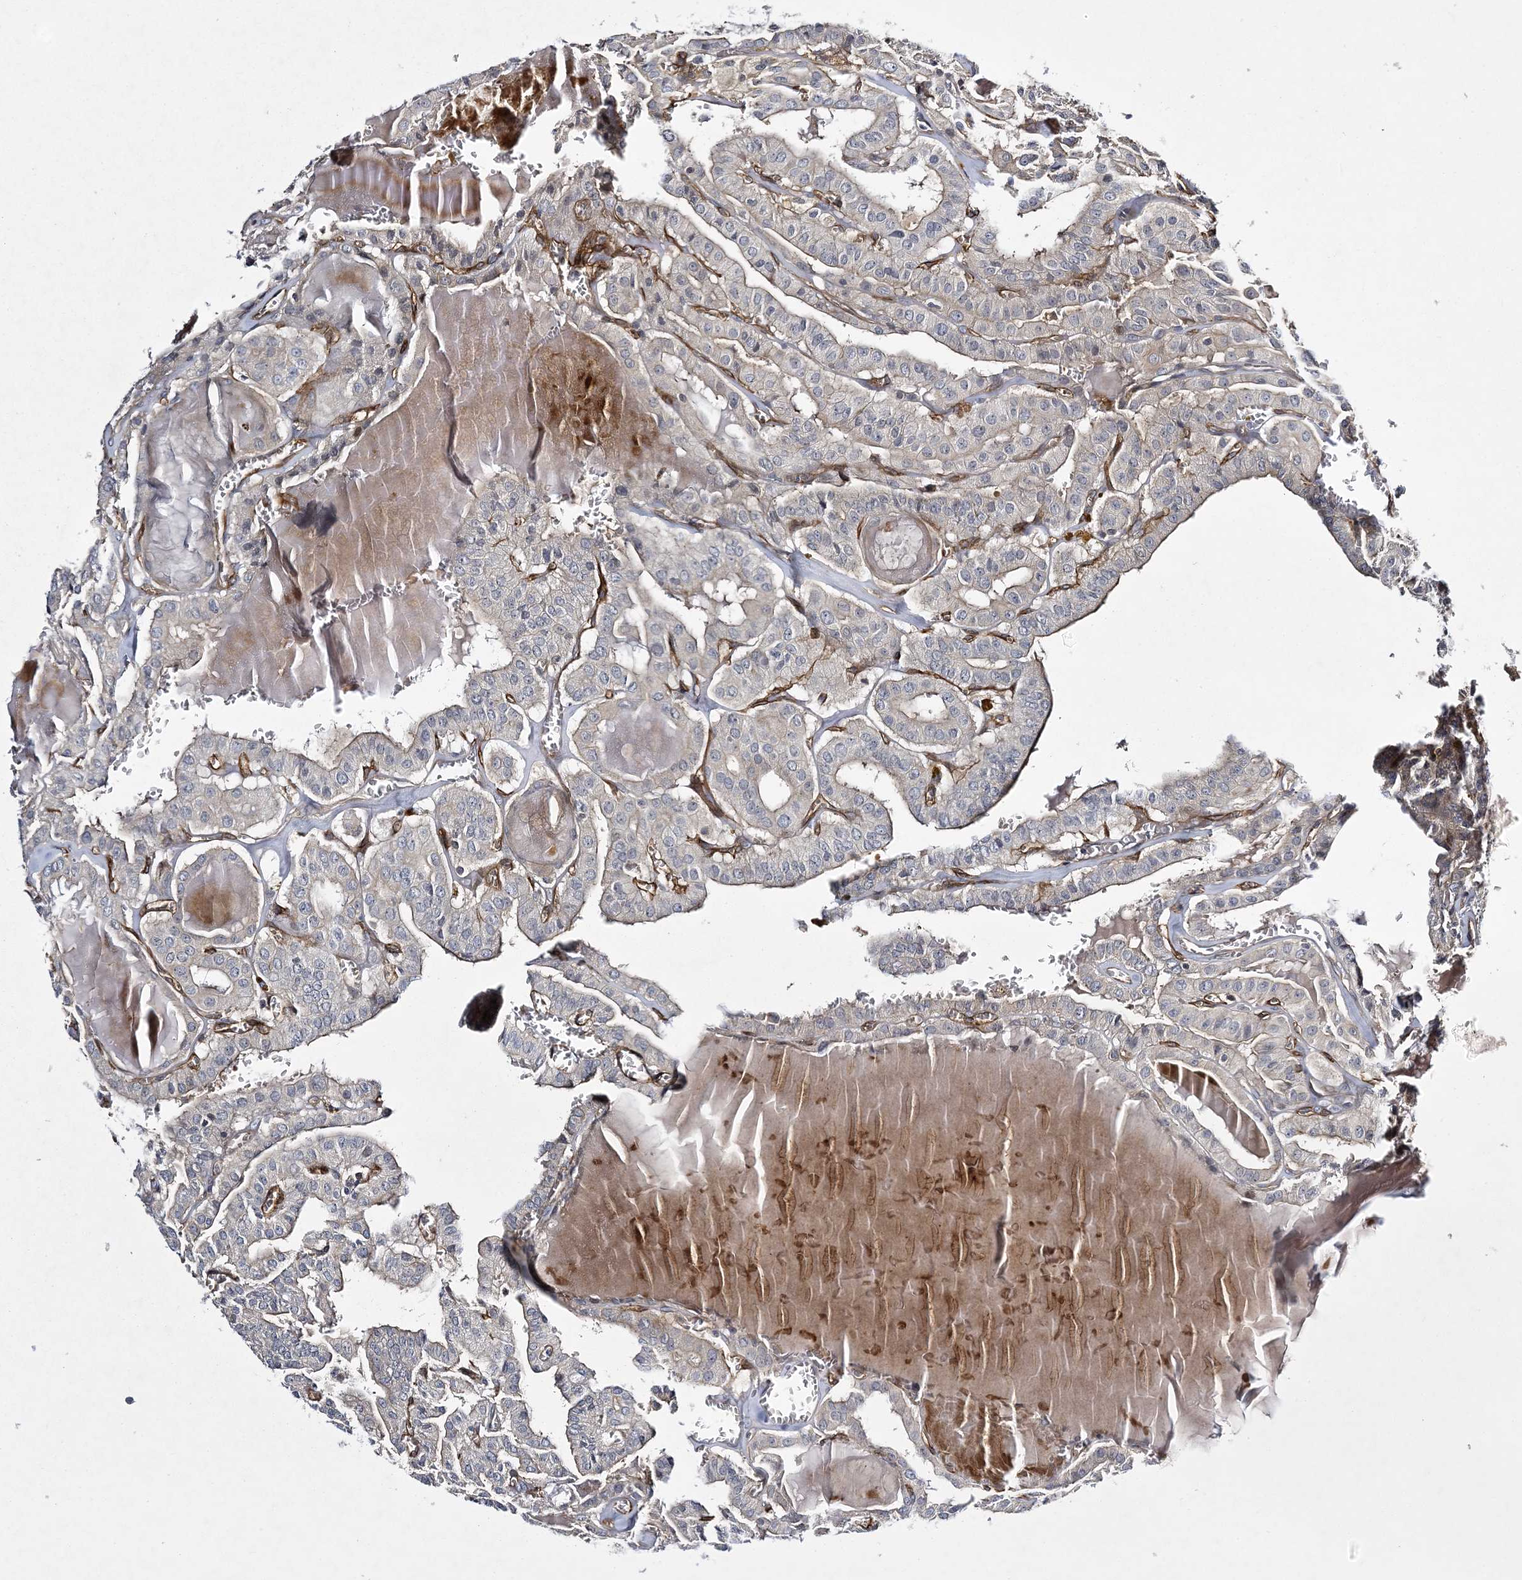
{"staining": {"intensity": "negative", "quantity": "none", "location": "none"}, "tissue": "thyroid cancer", "cell_type": "Tumor cells", "image_type": "cancer", "snomed": [{"axis": "morphology", "description": "Papillary adenocarcinoma, NOS"}, {"axis": "topography", "description": "Thyroid gland"}], "caption": "DAB immunohistochemical staining of thyroid cancer (papillary adenocarcinoma) exhibits no significant staining in tumor cells. (DAB immunohistochemistry (IHC), high magnification).", "gene": "CALN1", "patient": {"sex": "male", "age": 52}}